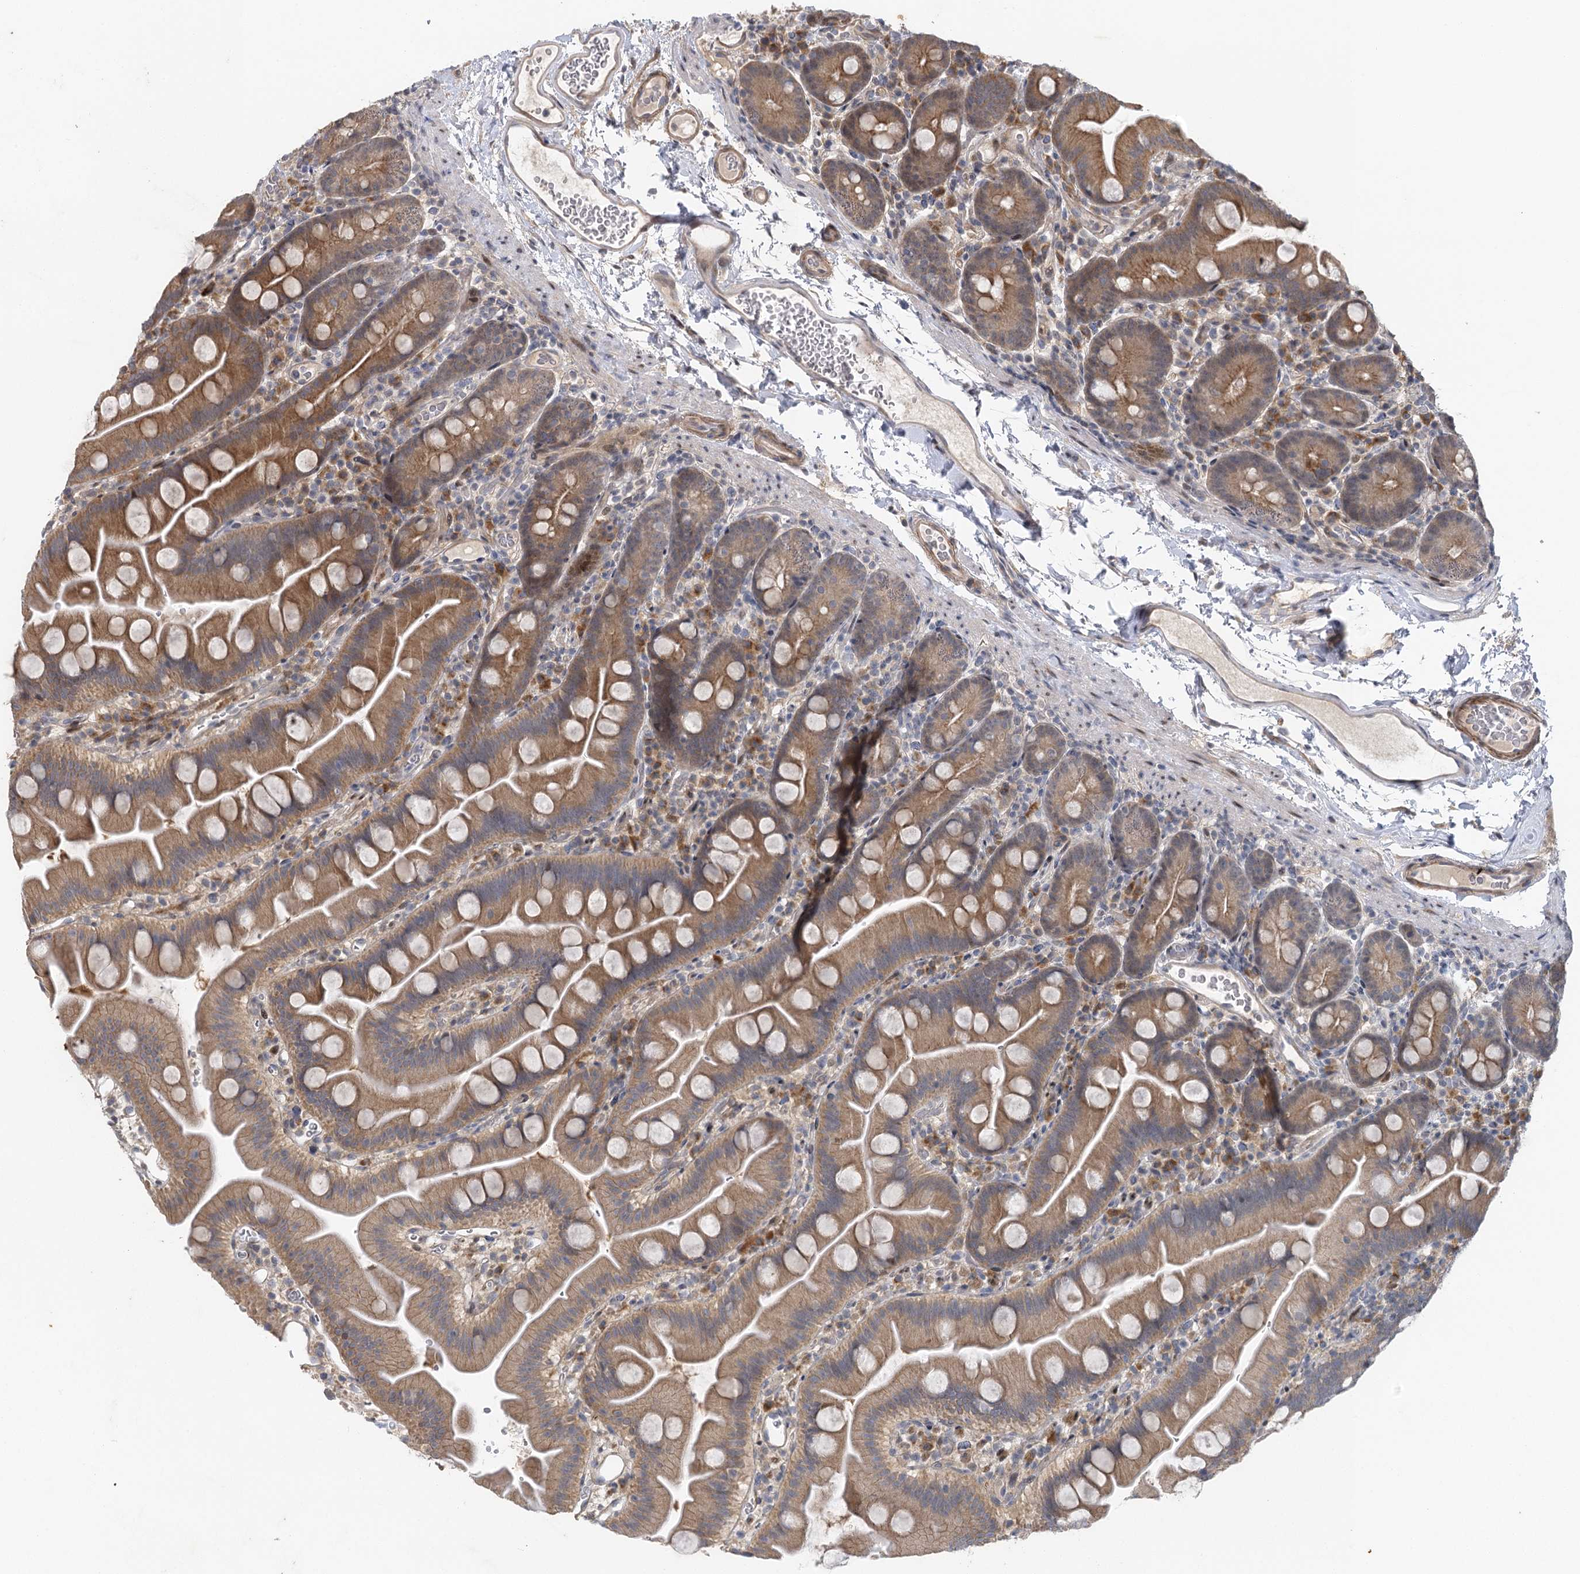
{"staining": {"intensity": "moderate", "quantity": "25%-75%", "location": "cytoplasmic/membranous"}, "tissue": "small intestine", "cell_type": "Glandular cells", "image_type": "normal", "snomed": [{"axis": "morphology", "description": "Normal tissue, NOS"}, {"axis": "topography", "description": "Small intestine"}], "caption": "Small intestine stained with immunohistochemistry reveals moderate cytoplasmic/membranous staining in about 25%-75% of glandular cells.", "gene": "IL11RA", "patient": {"sex": "female", "age": 68}}